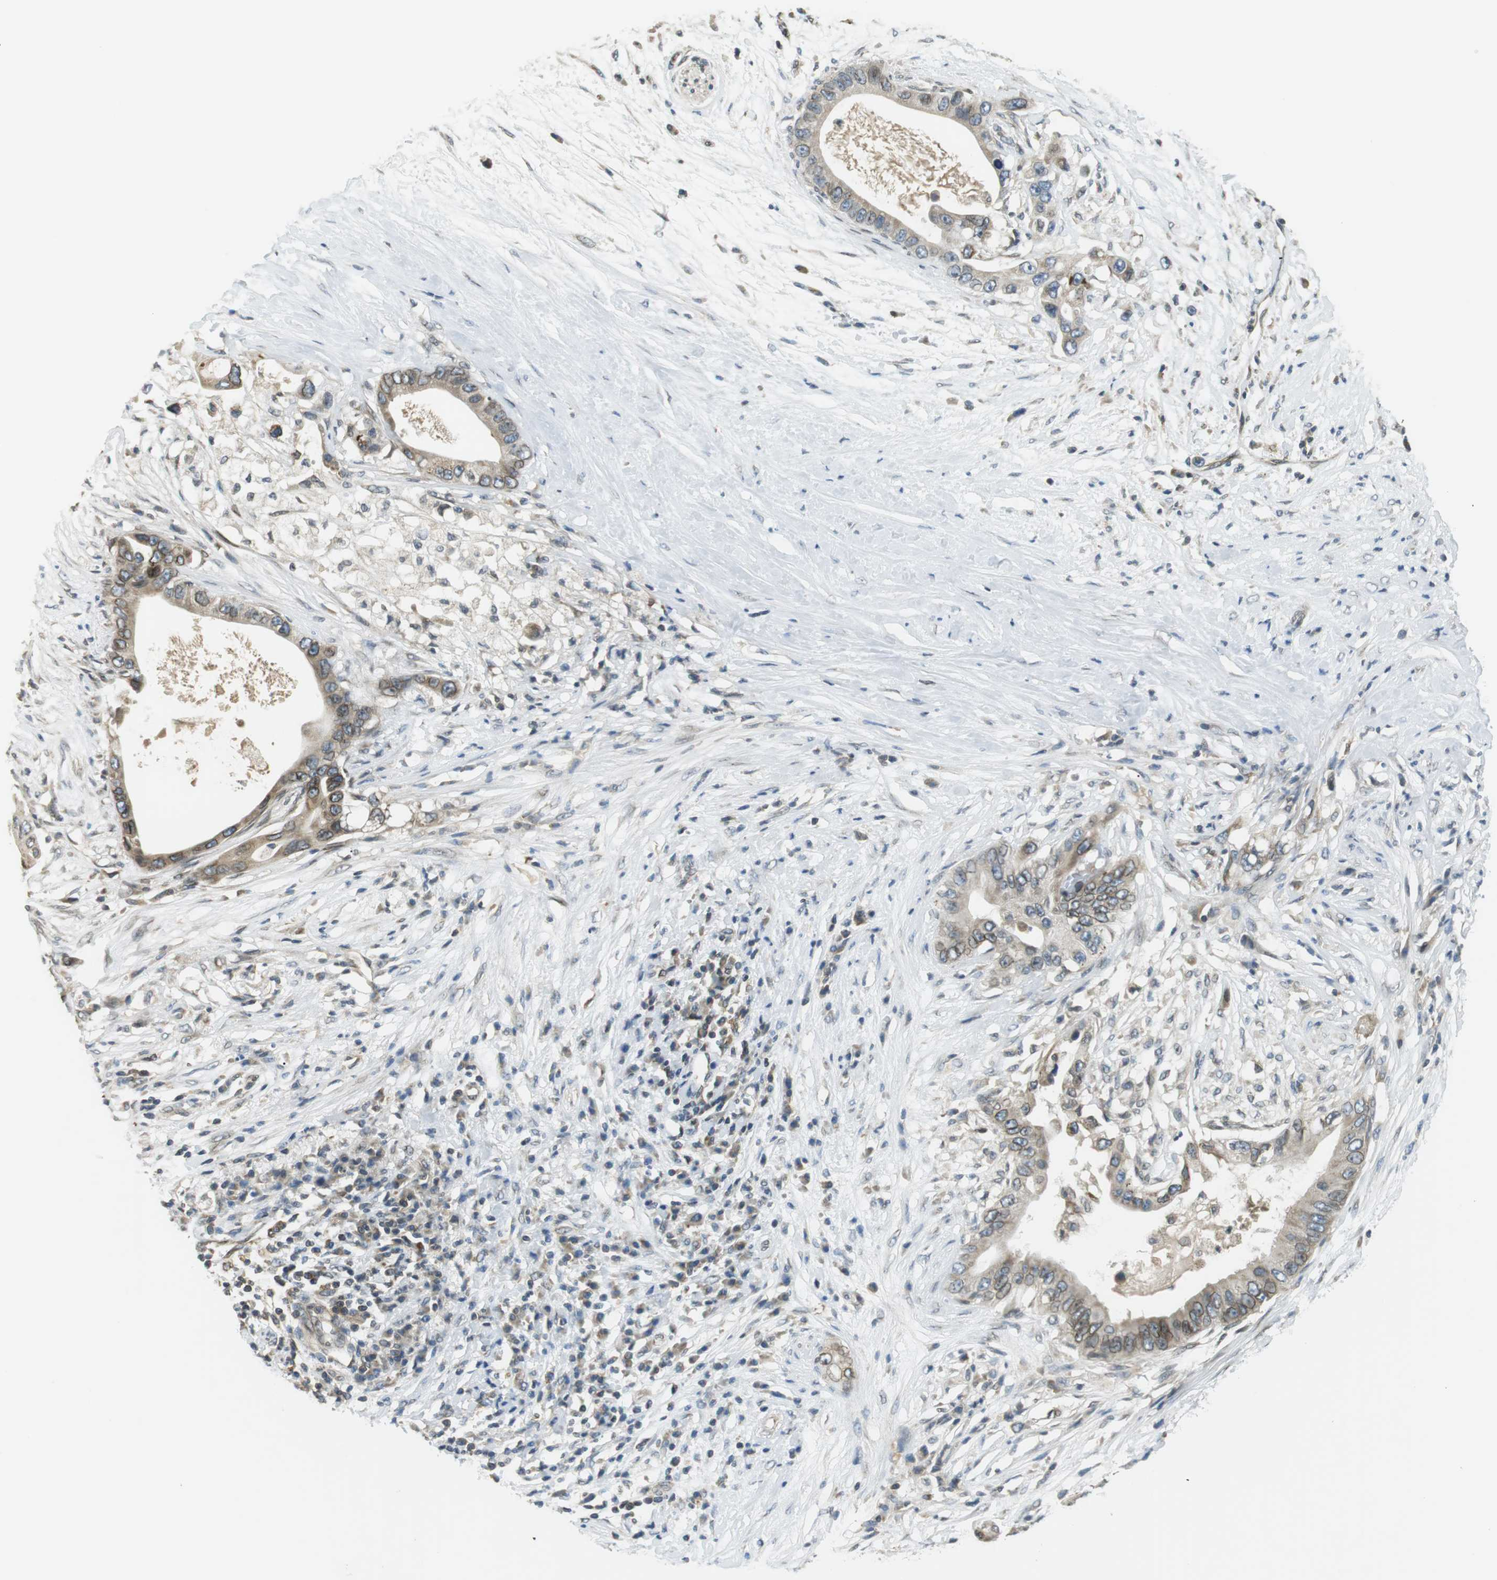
{"staining": {"intensity": "moderate", "quantity": "25%-75%", "location": "cytoplasmic/membranous,nuclear"}, "tissue": "pancreatic cancer", "cell_type": "Tumor cells", "image_type": "cancer", "snomed": [{"axis": "morphology", "description": "Adenocarcinoma, NOS"}, {"axis": "topography", "description": "Pancreas"}], "caption": "The histopathology image displays immunohistochemical staining of adenocarcinoma (pancreatic). There is moderate cytoplasmic/membranous and nuclear expression is identified in about 25%-75% of tumor cells.", "gene": "TMX4", "patient": {"sex": "male", "age": 77}}